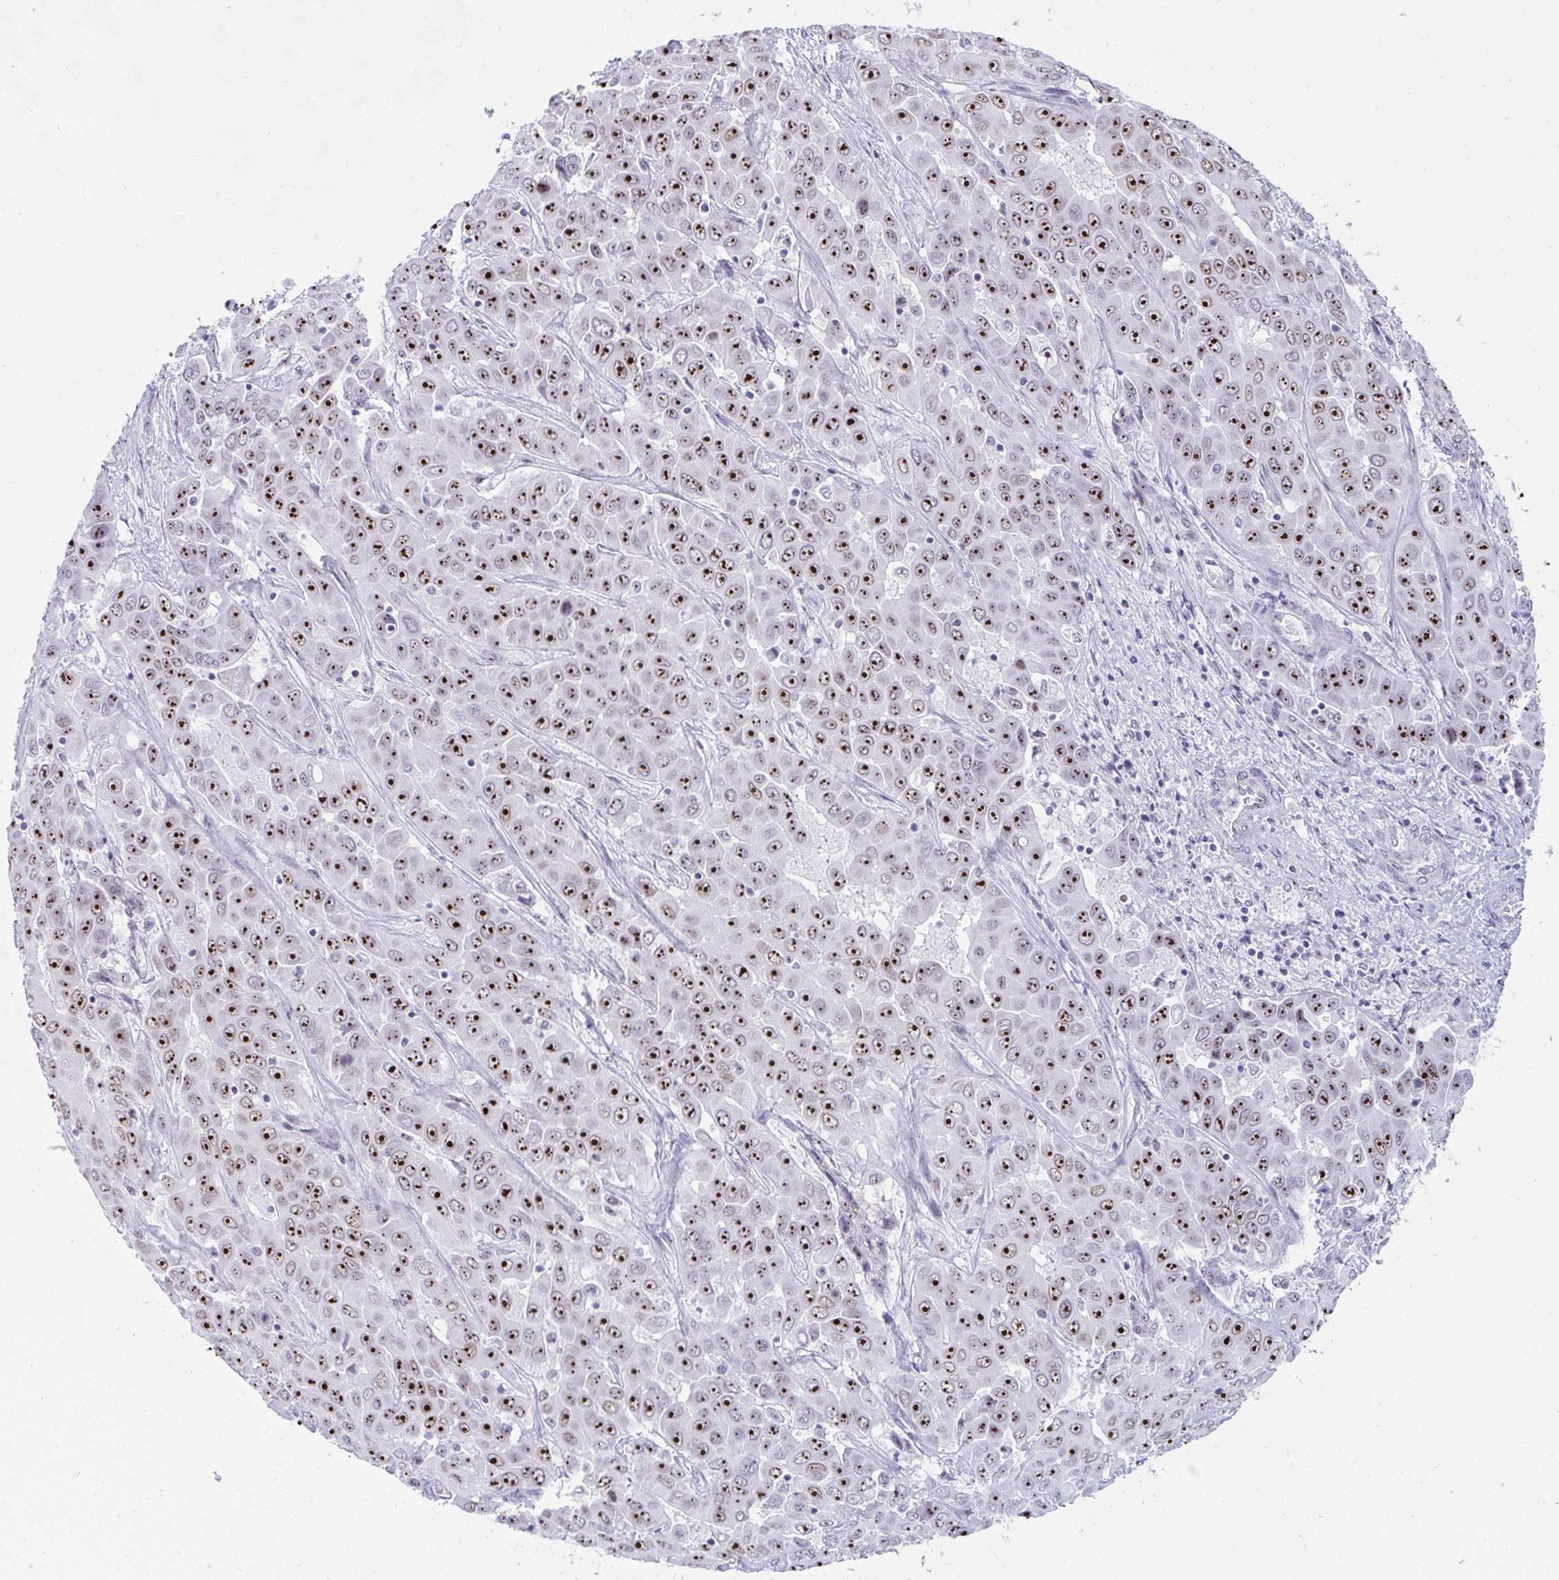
{"staining": {"intensity": "strong", "quantity": ">75%", "location": "nuclear"}, "tissue": "liver cancer", "cell_type": "Tumor cells", "image_type": "cancer", "snomed": [{"axis": "morphology", "description": "Cholangiocarcinoma"}, {"axis": "topography", "description": "Liver"}], "caption": "Immunohistochemical staining of human liver cholangiocarcinoma exhibits high levels of strong nuclear protein expression in approximately >75% of tumor cells.", "gene": "NOP10", "patient": {"sex": "female", "age": 52}}